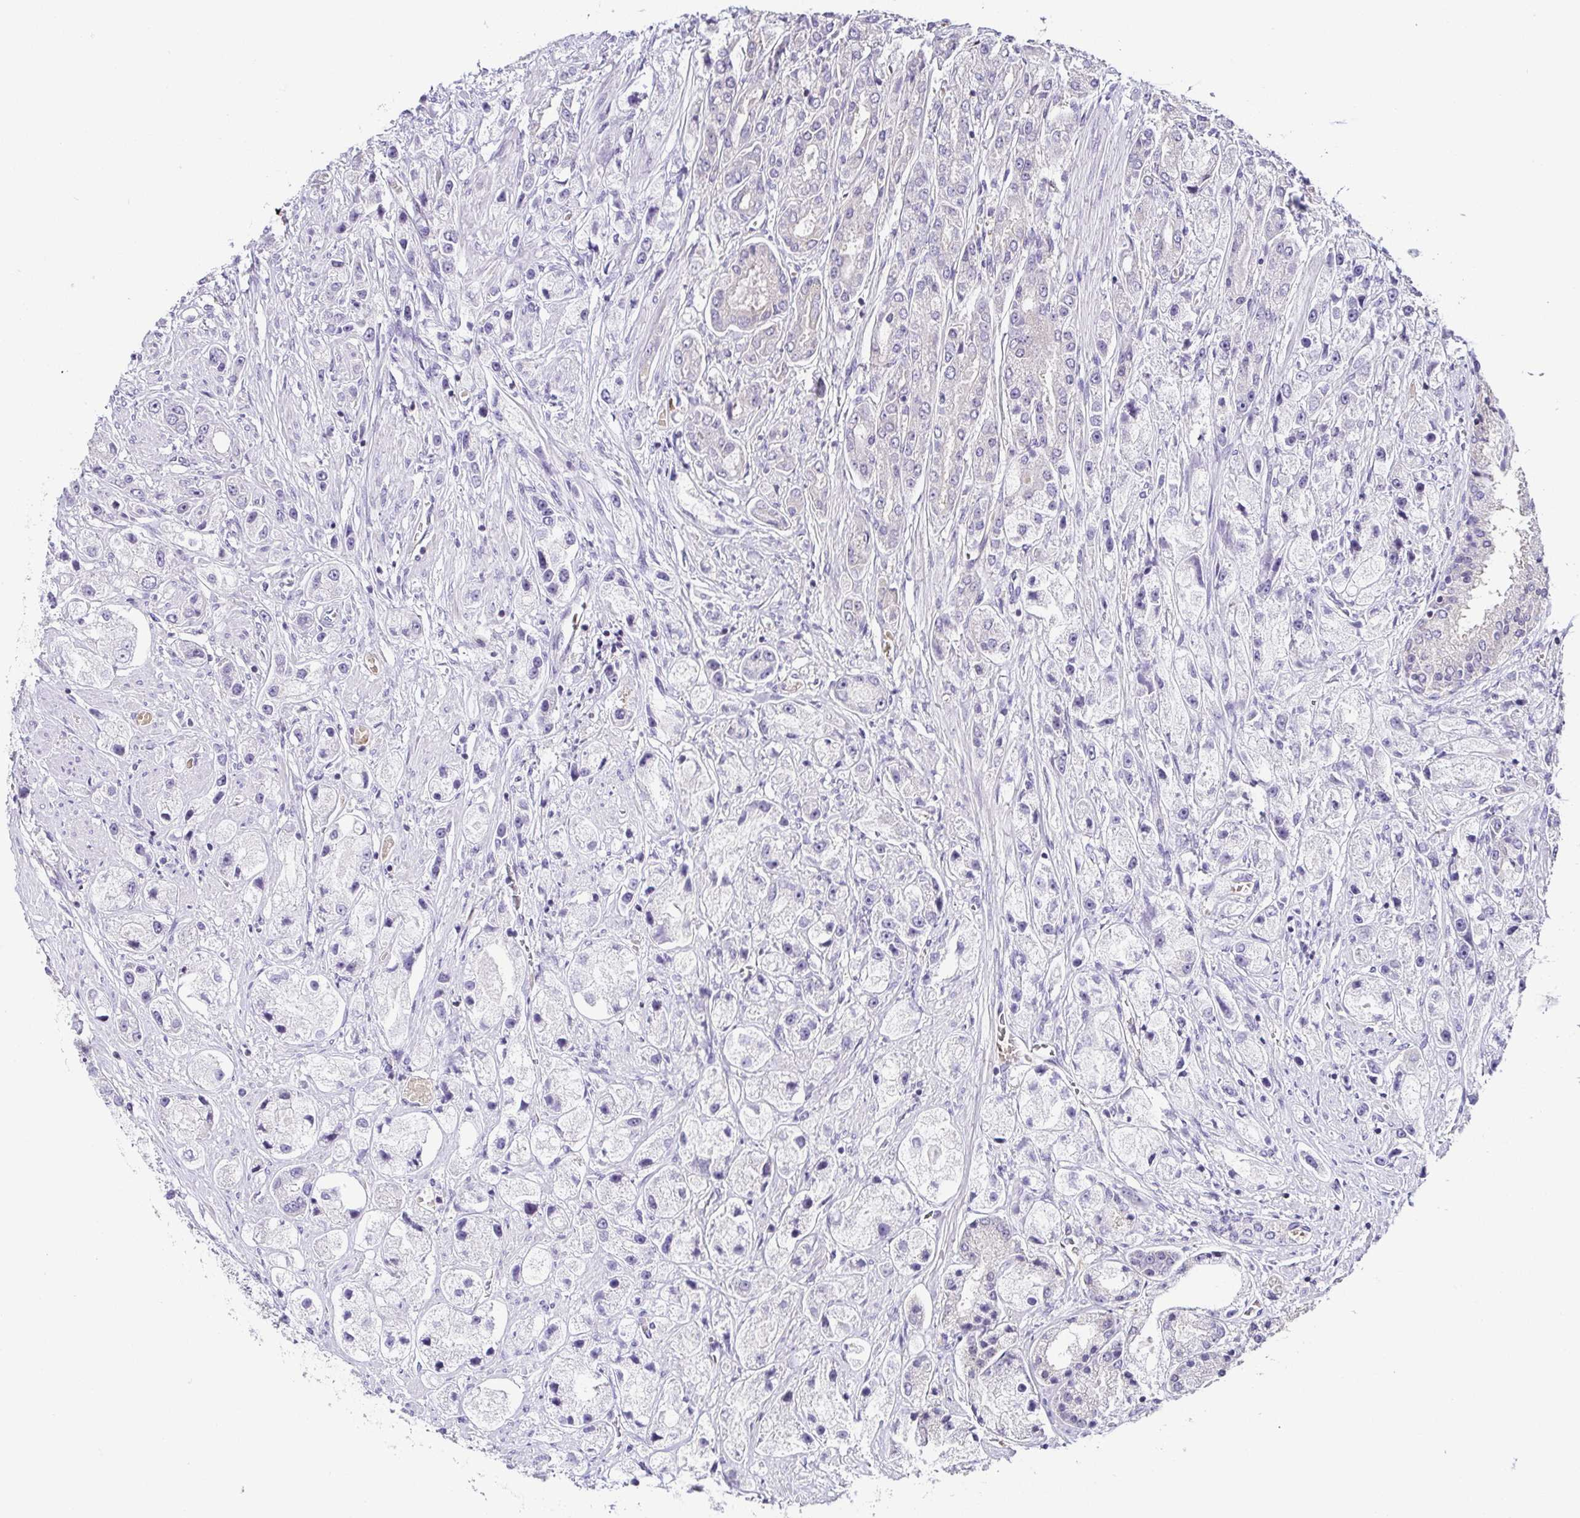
{"staining": {"intensity": "negative", "quantity": "none", "location": "none"}, "tissue": "prostate cancer", "cell_type": "Tumor cells", "image_type": "cancer", "snomed": [{"axis": "morphology", "description": "Adenocarcinoma, High grade"}, {"axis": "topography", "description": "Prostate"}], "caption": "Tumor cells show no significant protein staining in prostate adenocarcinoma (high-grade).", "gene": "FAM162B", "patient": {"sex": "male", "age": 67}}